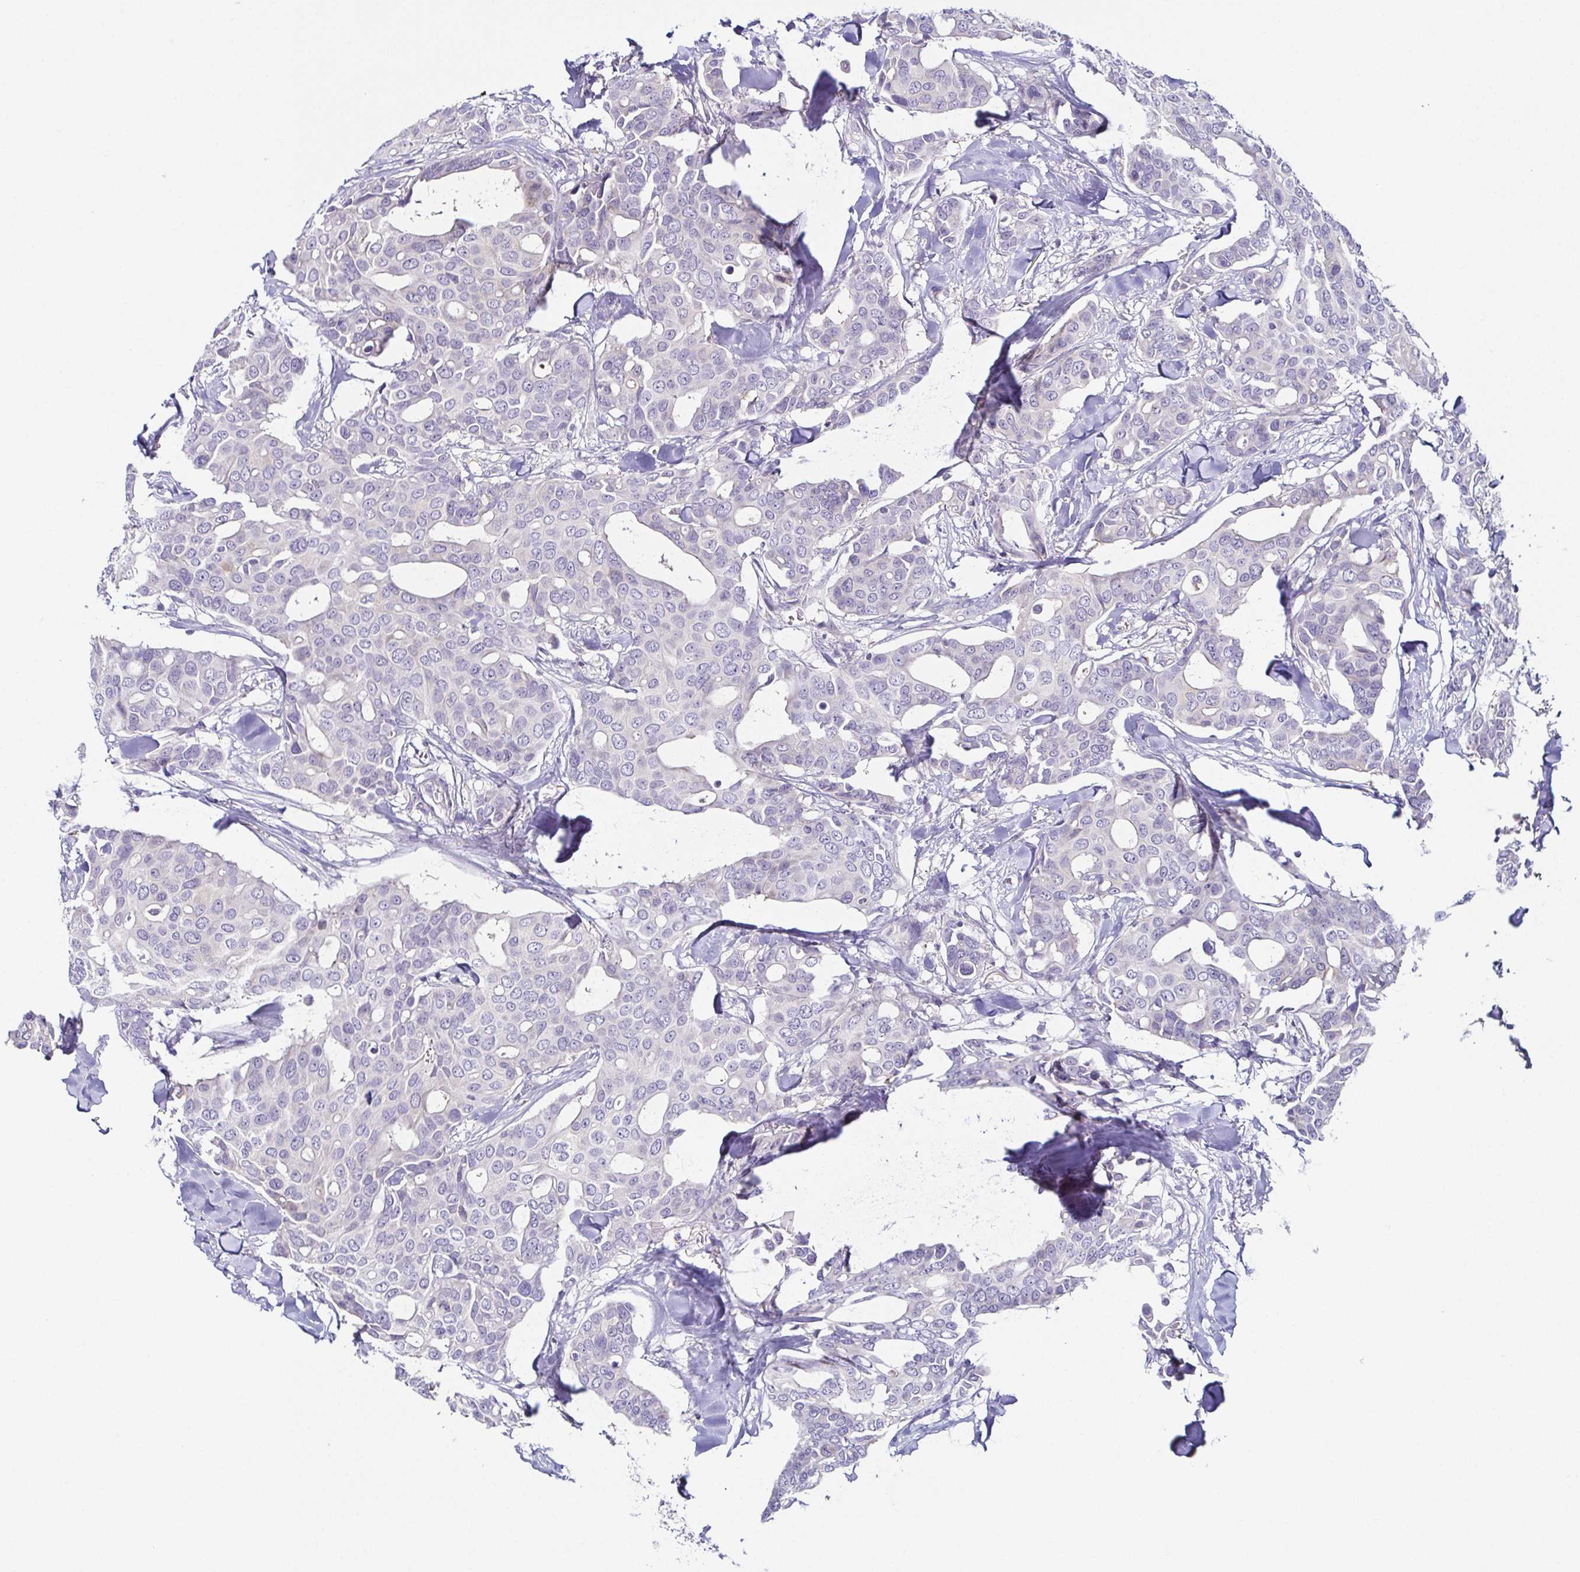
{"staining": {"intensity": "negative", "quantity": "none", "location": "none"}, "tissue": "breast cancer", "cell_type": "Tumor cells", "image_type": "cancer", "snomed": [{"axis": "morphology", "description": "Duct carcinoma"}, {"axis": "topography", "description": "Breast"}], "caption": "Immunohistochemistry micrograph of breast cancer (invasive ductal carcinoma) stained for a protein (brown), which exhibits no expression in tumor cells.", "gene": "FAM162B", "patient": {"sex": "female", "age": 54}}